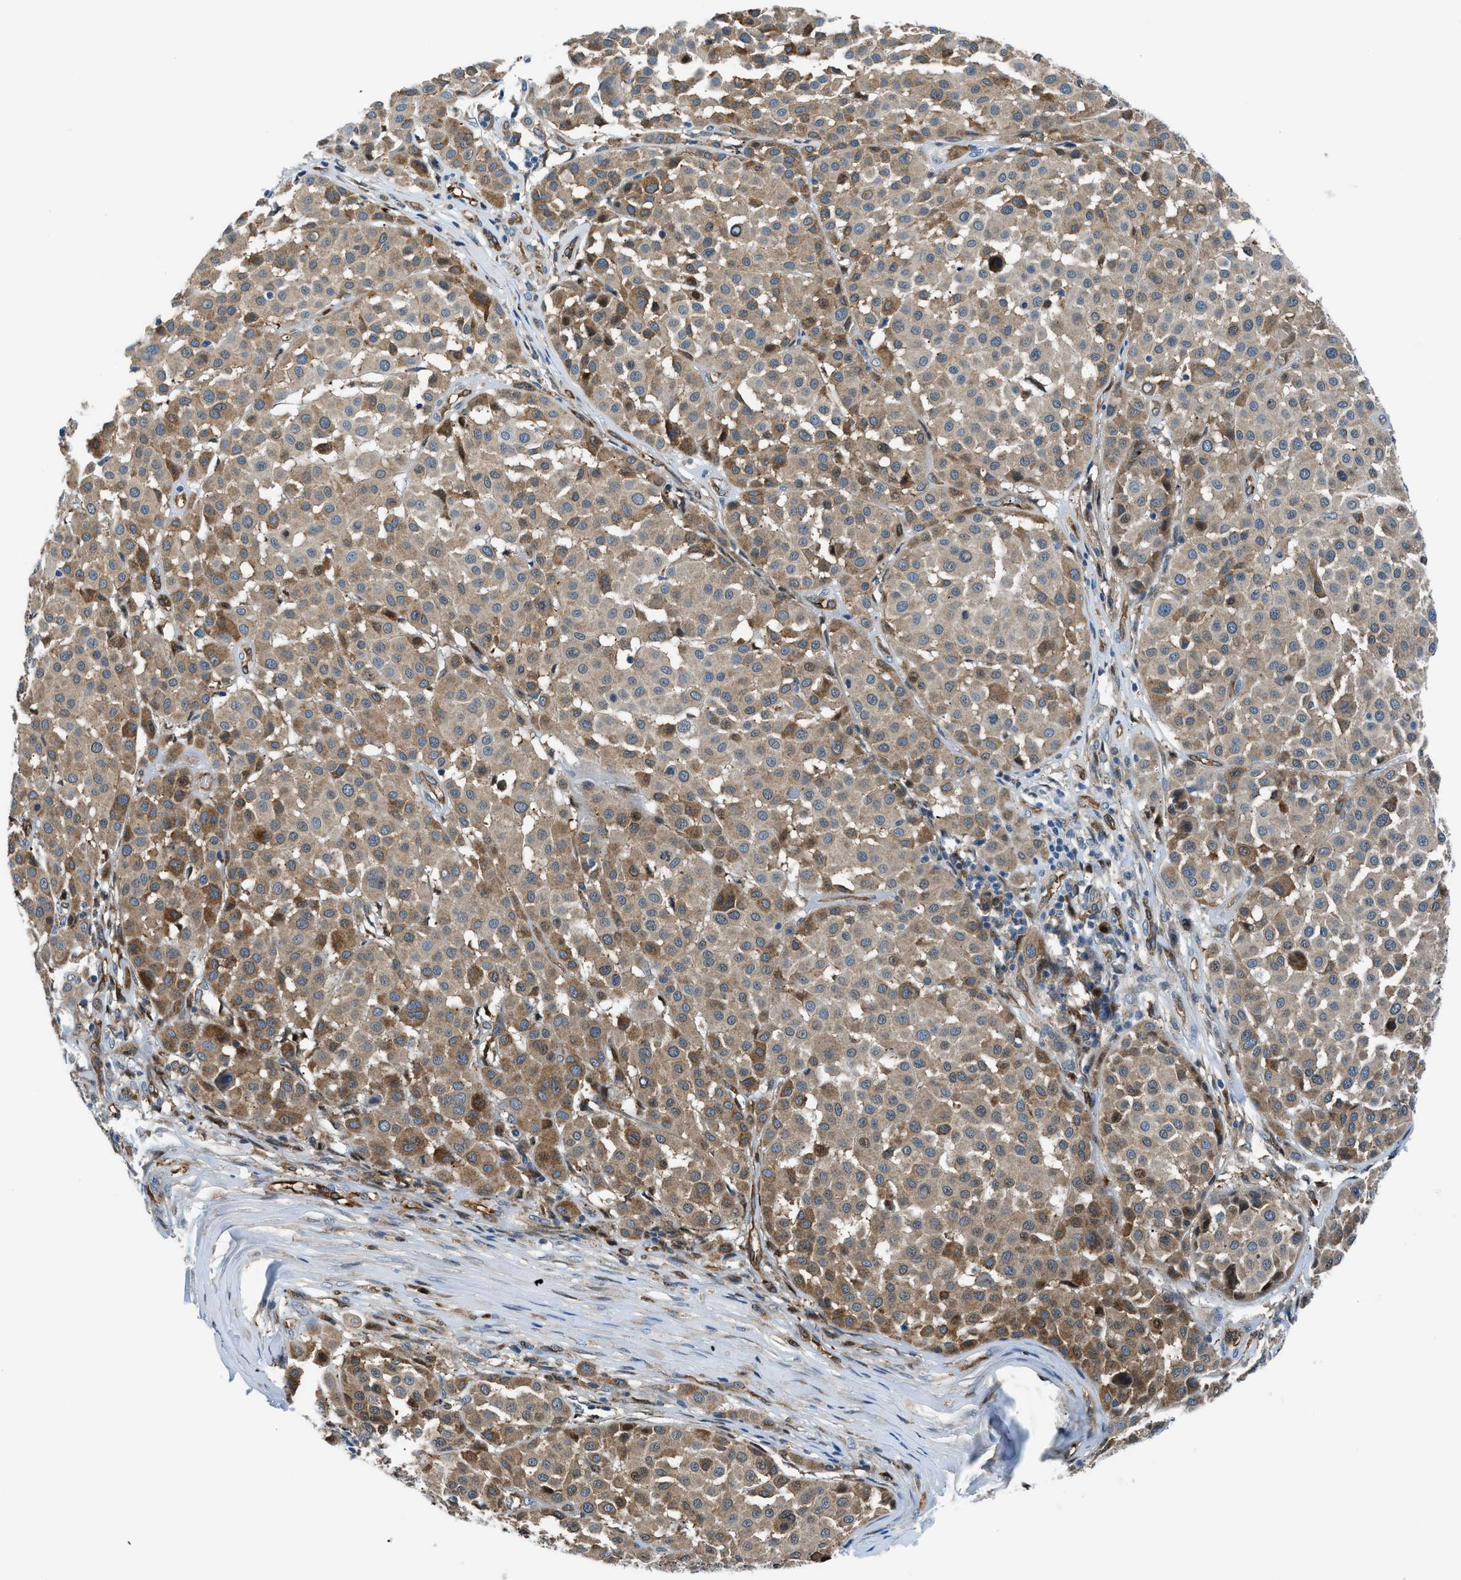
{"staining": {"intensity": "moderate", "quantity": ">75%", "location": "cytoplasmic/membranous"}, "tissue": "melanoma", "cell_type": "Tumor cells", "image_type": "cancer", "snomed": [{"axis": "morphology", "description": "Malignant melanoma, Metastatic site"}, {"axis": "topography", "description": "Soft tissue"}], "caption": "This micrograph exhibits melanoma stained with IHC to label a protein in brown. The cytoplasmic/membranous of tumor cells show moderate positivity for the protein. Nuclei are counter-stained blue.", "gene": "YWHAE", "patient": {"sex": "male", "age": 41}}